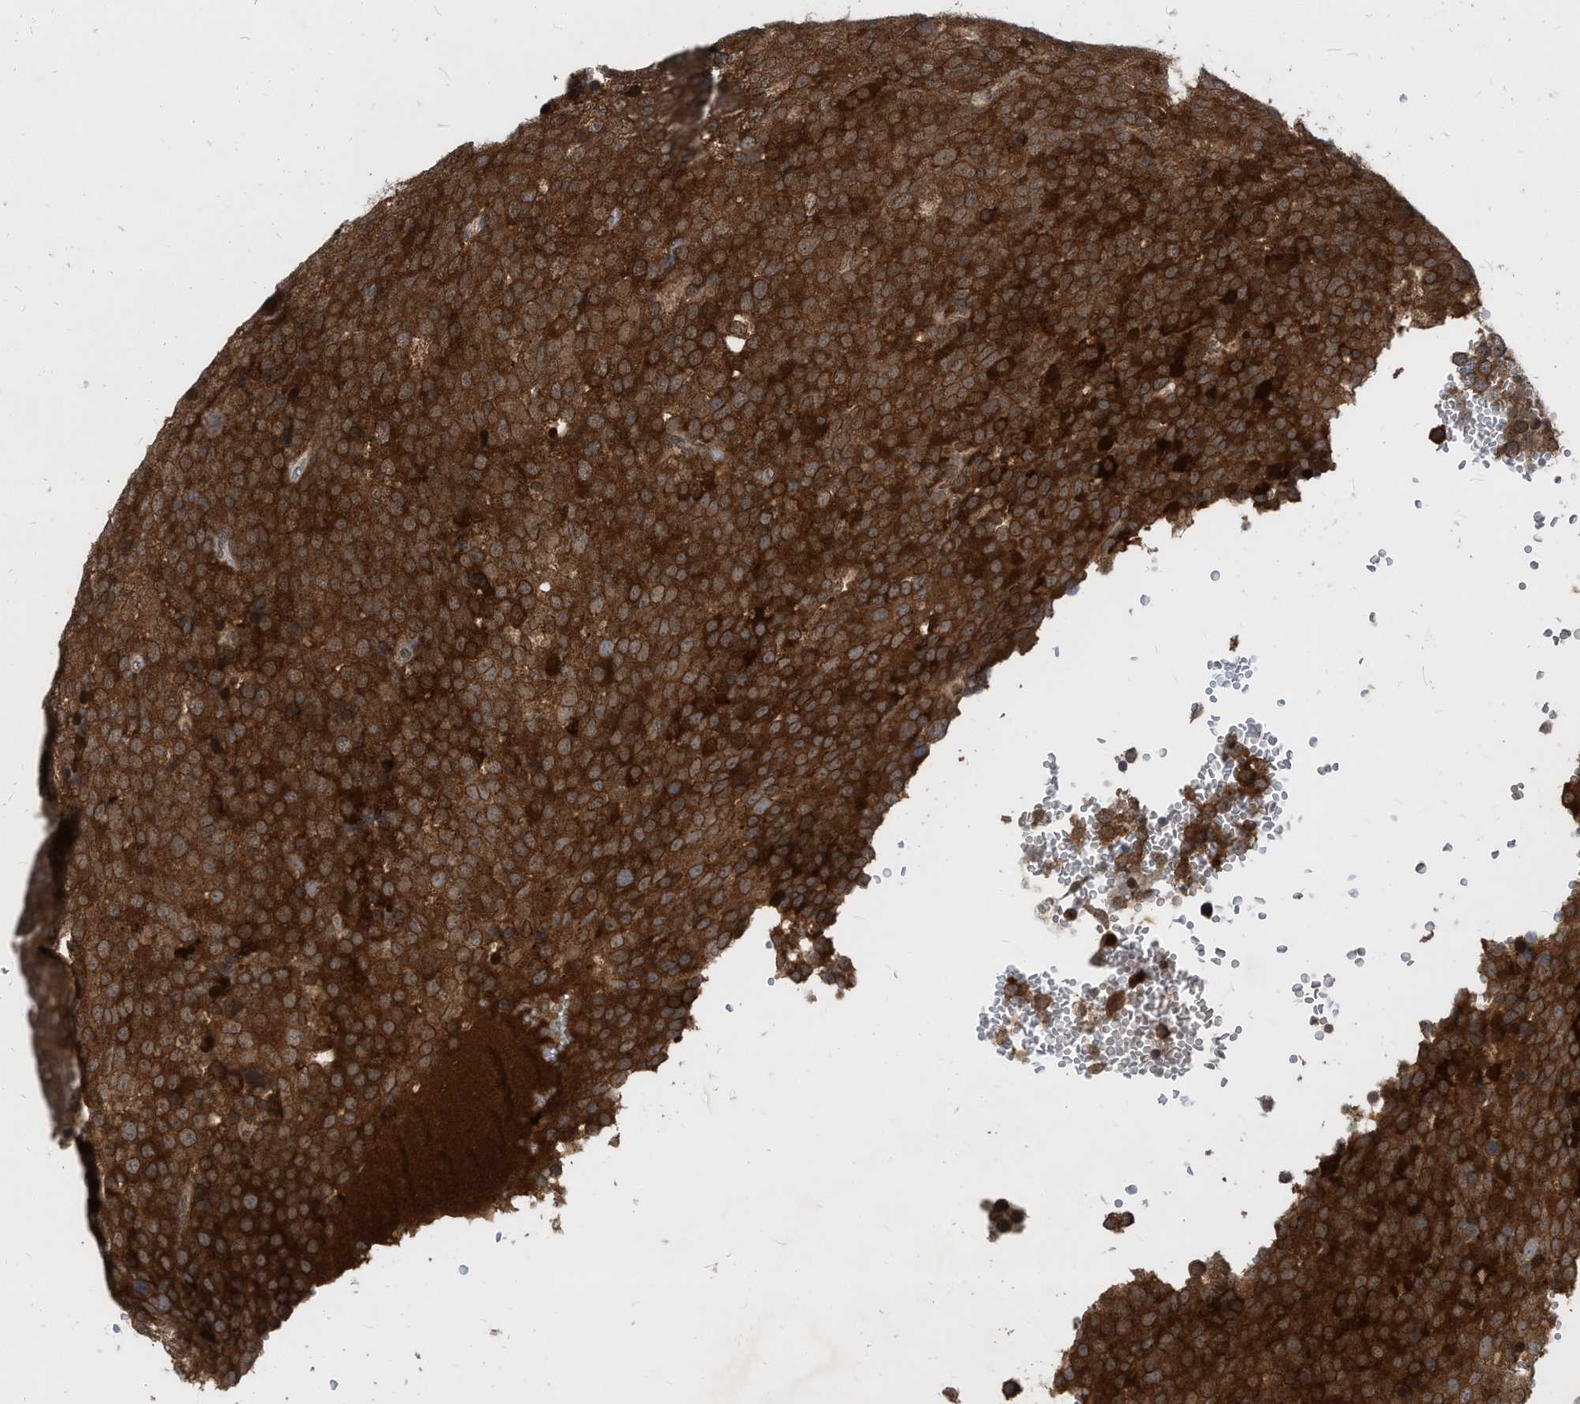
{"staining": {"intensity": "strong", "quantity": ">75%", "location": "cytoplasmic/membranous"}, "tissue": "testis cancer", "cell_type": "Tumor cells", "image_type": "cancer", "snomed": [{"axis": "morphology", "description": "Seminoma, NOS"}, {"axis": "topography", "description": "Testis"}], "caption": "IHC photomicrograph of testis cancer (seminoma) stained for a protein (brown), which shows high levels of strong cytoplasmic/membranous positivity in approximately >75% of tumor cells.", "gene": "KPNB1", "patient": {"sex": "male", "age": 71}}